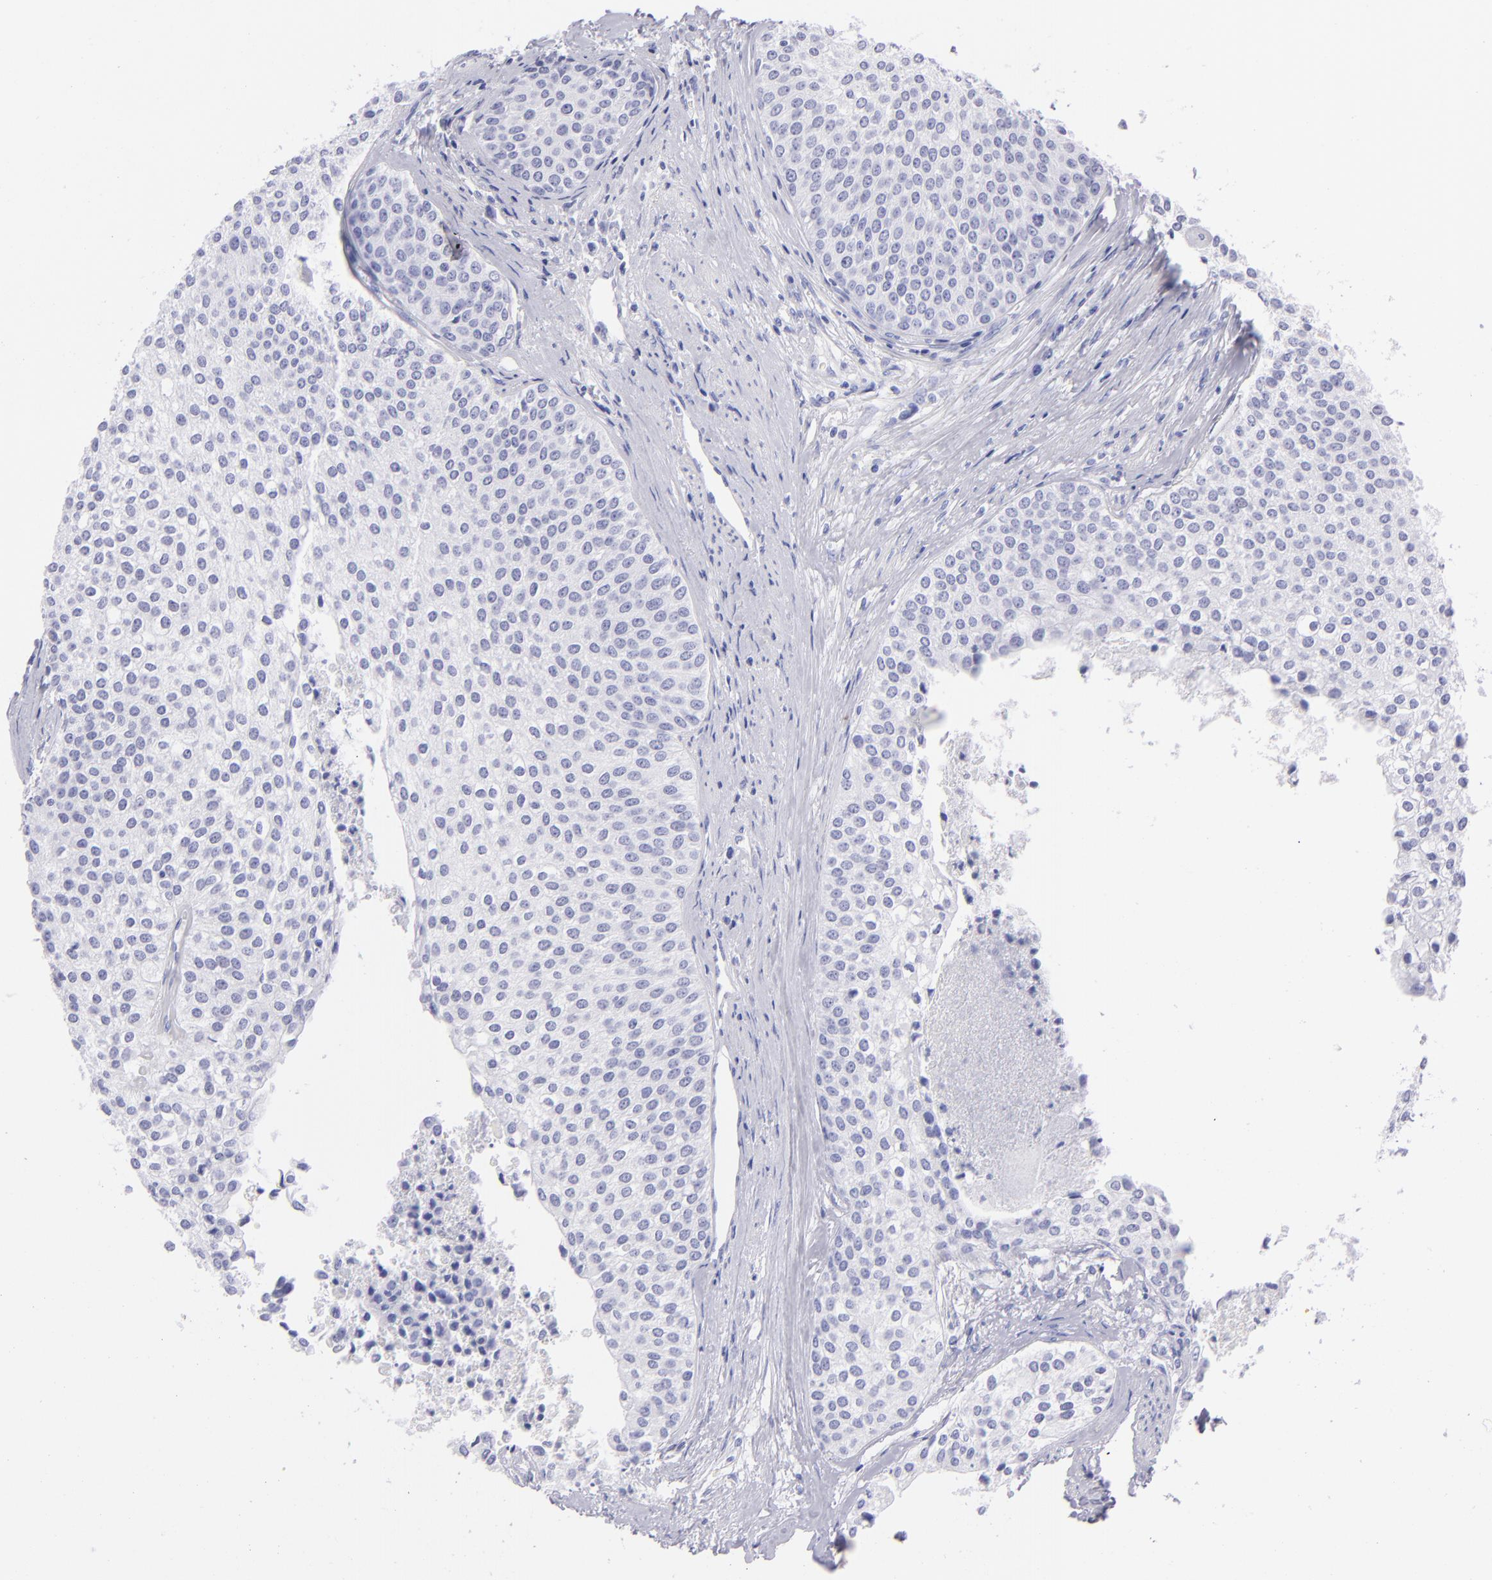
{"staining": {"intensity": "negative", "quantity": "none", "location": "none"}, "tissue": "urothelial cancer", "cell_type": "Tumor cells", "image_type": "cancer", "snomed": [{"axis": "morphology", "description": "Urothelial carcinoma, Low grade"}, {"axis": "topography", "description": "Urinary bladder"}], "caption": "This histopathology image is of urothelial carcinoma (low-grade) stained with immunohistochemistry to label a protein in brown with the nuclei are counter-stained blue. There is no expression in tumor cells.", "gene": "PRPH", "patient": {"sex": "female", "age": 73}}